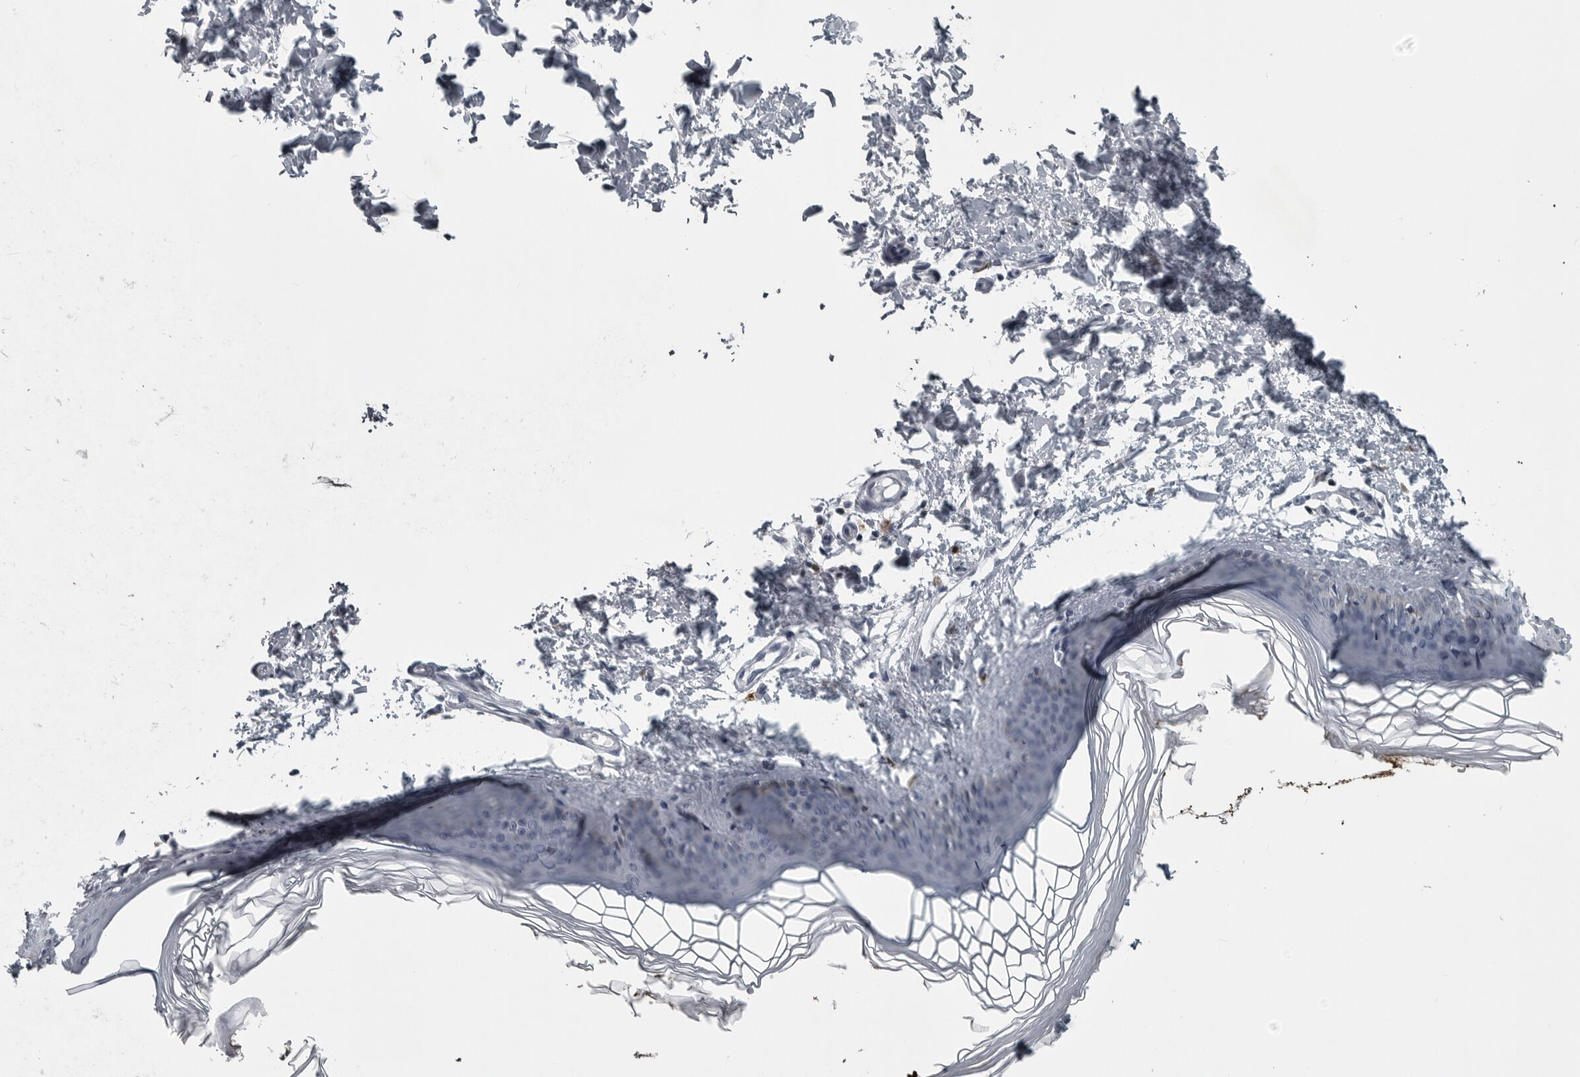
{"staining": {"intensity": "negative", "quantity": "none", "location": "none"}, "tissue": "skin", "cell_type": "Fibroblasts", "image_type": "normal", "snomed": [{"axis": "morphology", "description": "Normal tissue, NOS"}, {"axis": "topography", "description": "Skin"}], "caption": "This is an immunohistochemistry micrograph of normal human skin. There is no staining in fibroblasts.", "gene": "LYSMD1", "patient": {"sex": "female", "age": 27}}